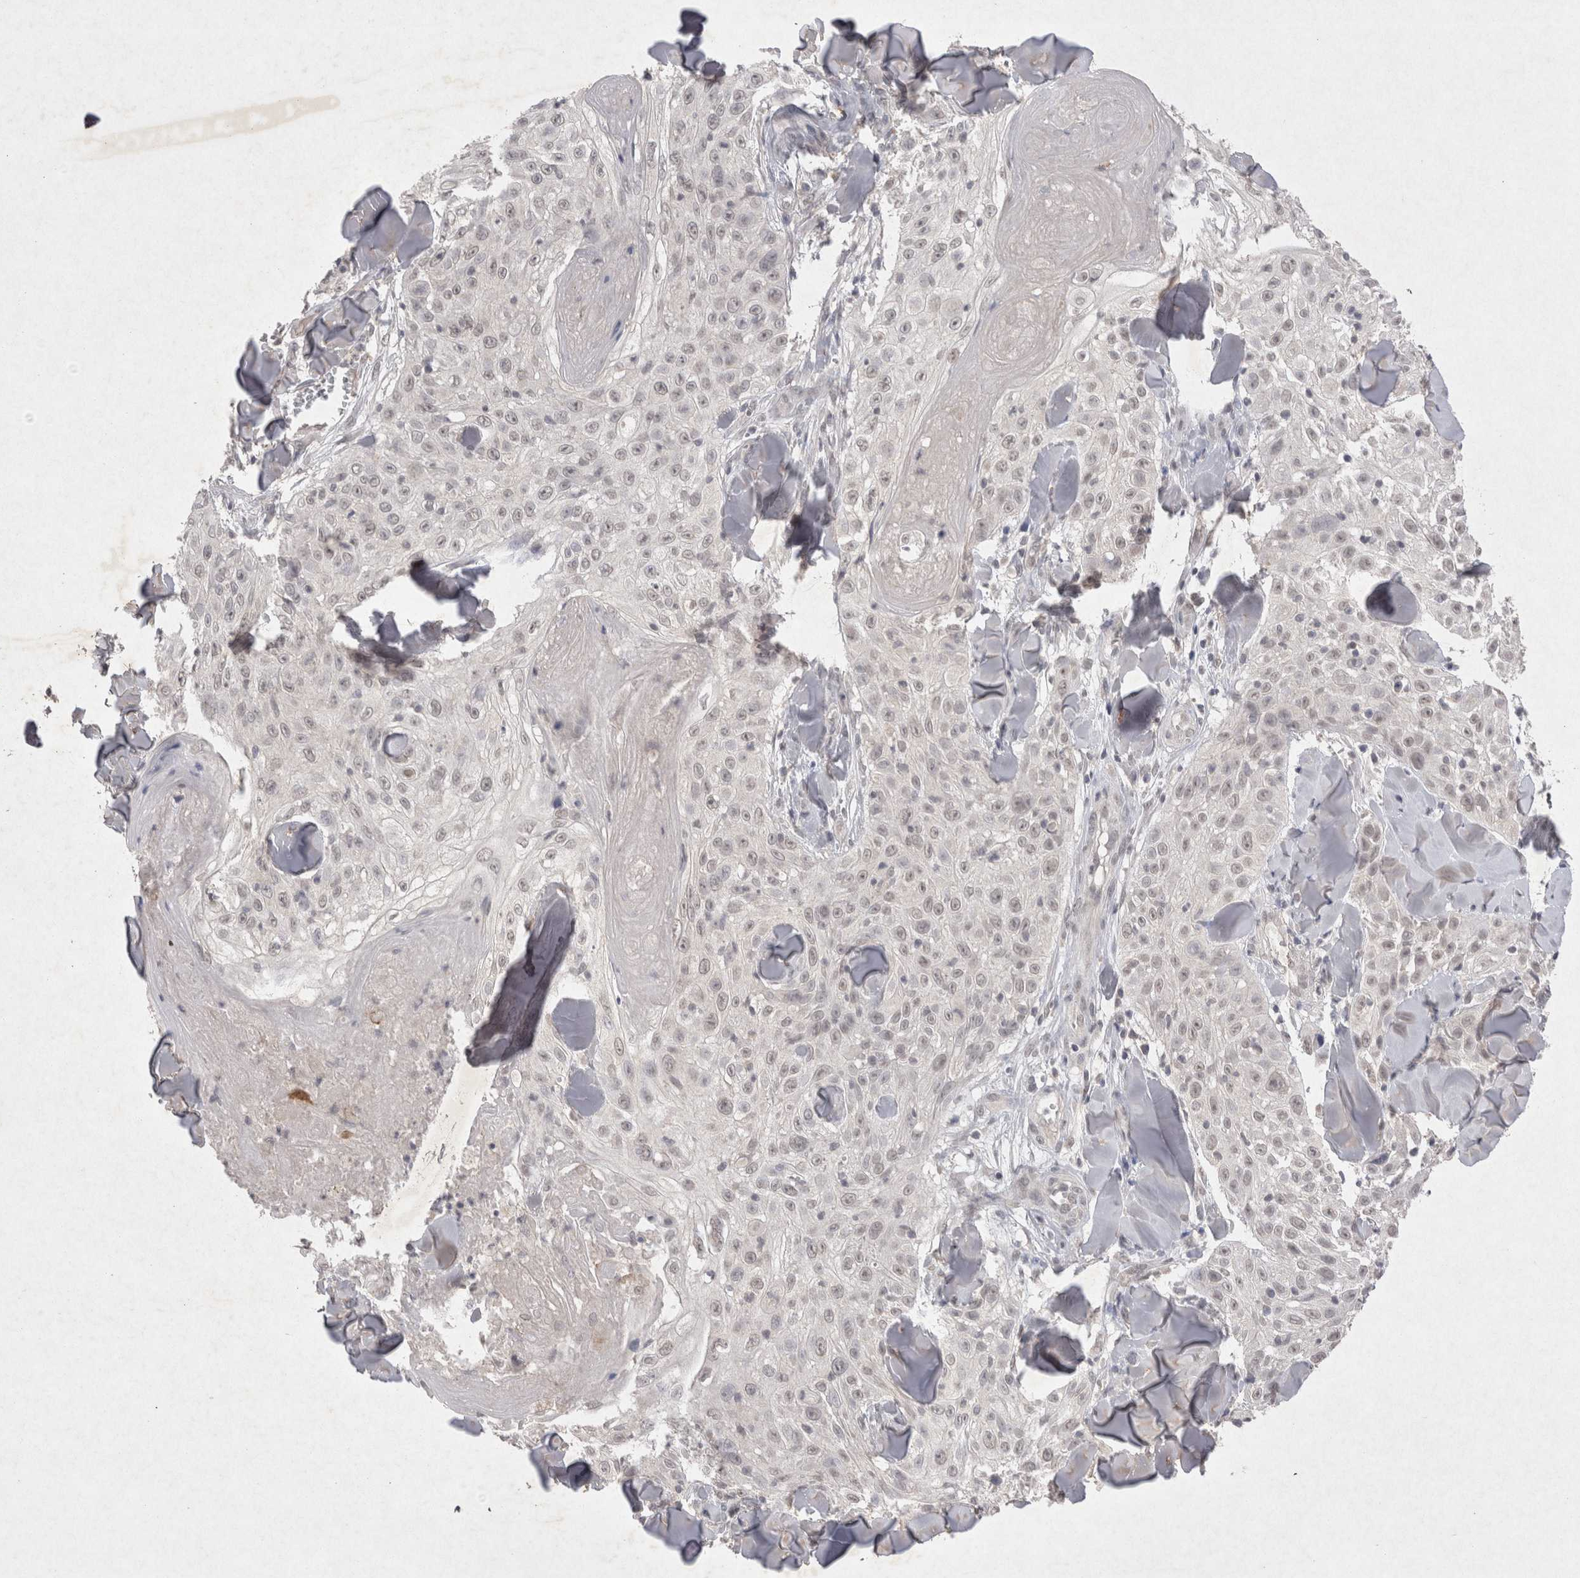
{"staining": {"intensity": "negative", "quantity": "none", "location": "none"}, "tissue": "skin cancer", "cell_type": "Tumor cells", "image_type": "cancer", "snomed": [{"axis": "morphology", "description": "Squamous cell carcinoma, NOS"}, {"axis": "topography", "description": "Skin"}], "caption": "Tumor cells show no significant positivity in skin squamous cell carcinoma.", "gene": "LYVE1", "patient": {"sex": "male", "age": 86}}